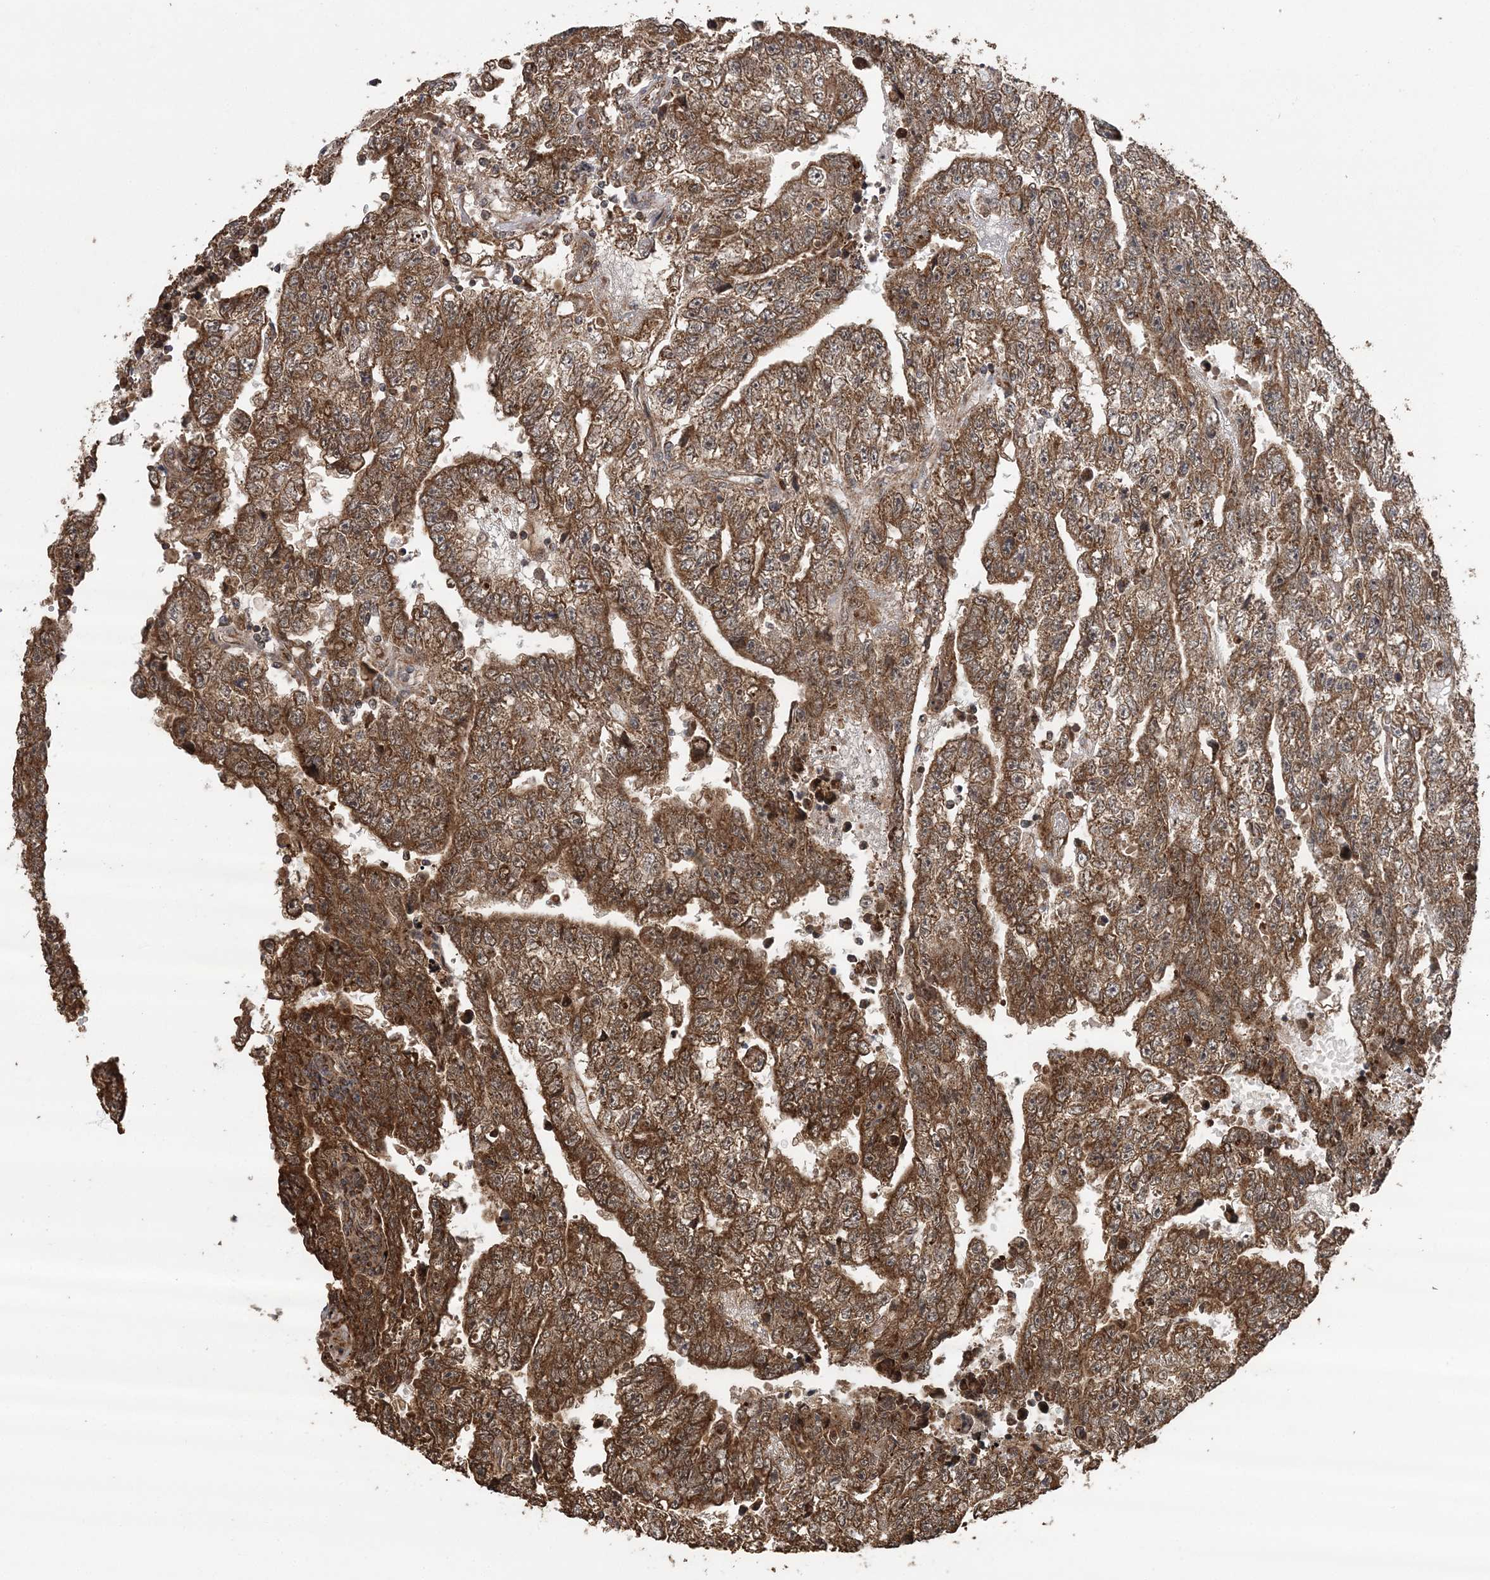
{"staining": {"intensity": "moderate", "quantity": ">75%", "location": "cytoplasmic/membranous"}, "tissue": "testis cancer", "cell_type": "Tumor cells", "image_type": "cancer", "snomed": [{"axis": "morphology", "description": "Carcinoma, Embryonal, NOS"}, {"axis": "topography", "description": "Testis"}], "caption": "DAB immunohistochemical staining of testis cancer (embryonal carcinoma) demonstrates moderate cytoplasmic/membranous protein staining in about >75% of tumor cells.", "gene": "PCBP1", "patient": {"sex": "male", "age": 25}}